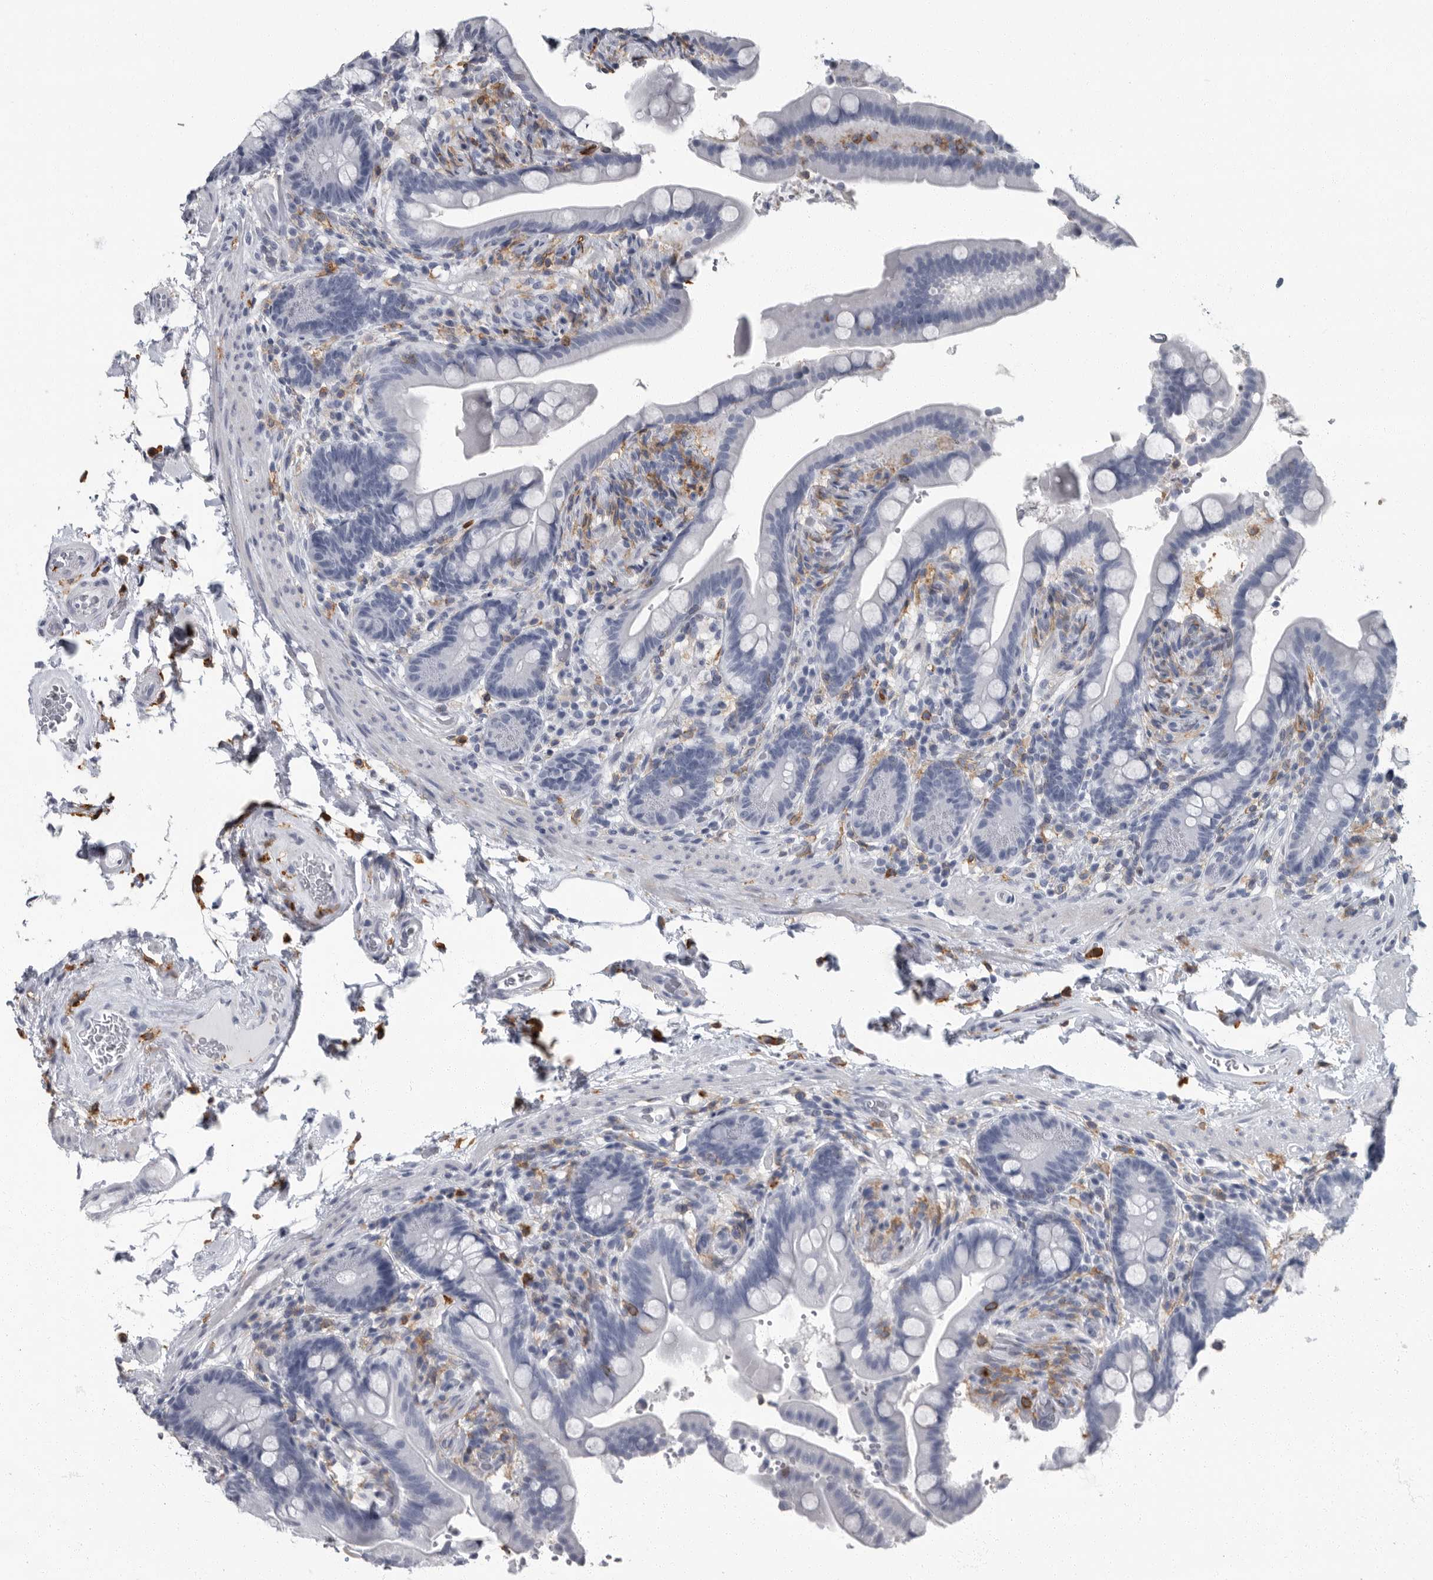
{"staining": {"intensity": "negative", "quantity": "none", "location": "none"}, "tissue": "colon", "cell_type": "Endothelial cells", "image_type": "normal", "snomed": [{"axis": "morphology", "description": "Normal tissue, NOS"}, {"axis": "topography", "description": "Smooth muscle"}, {"axis": "topography", "description": "Colon"}], "caption": "Colon stained for a protein using IHC reveals no staining endothelial cells.", "gene": "FCER1G", "patient": {"sex": "male", "age": 73}}